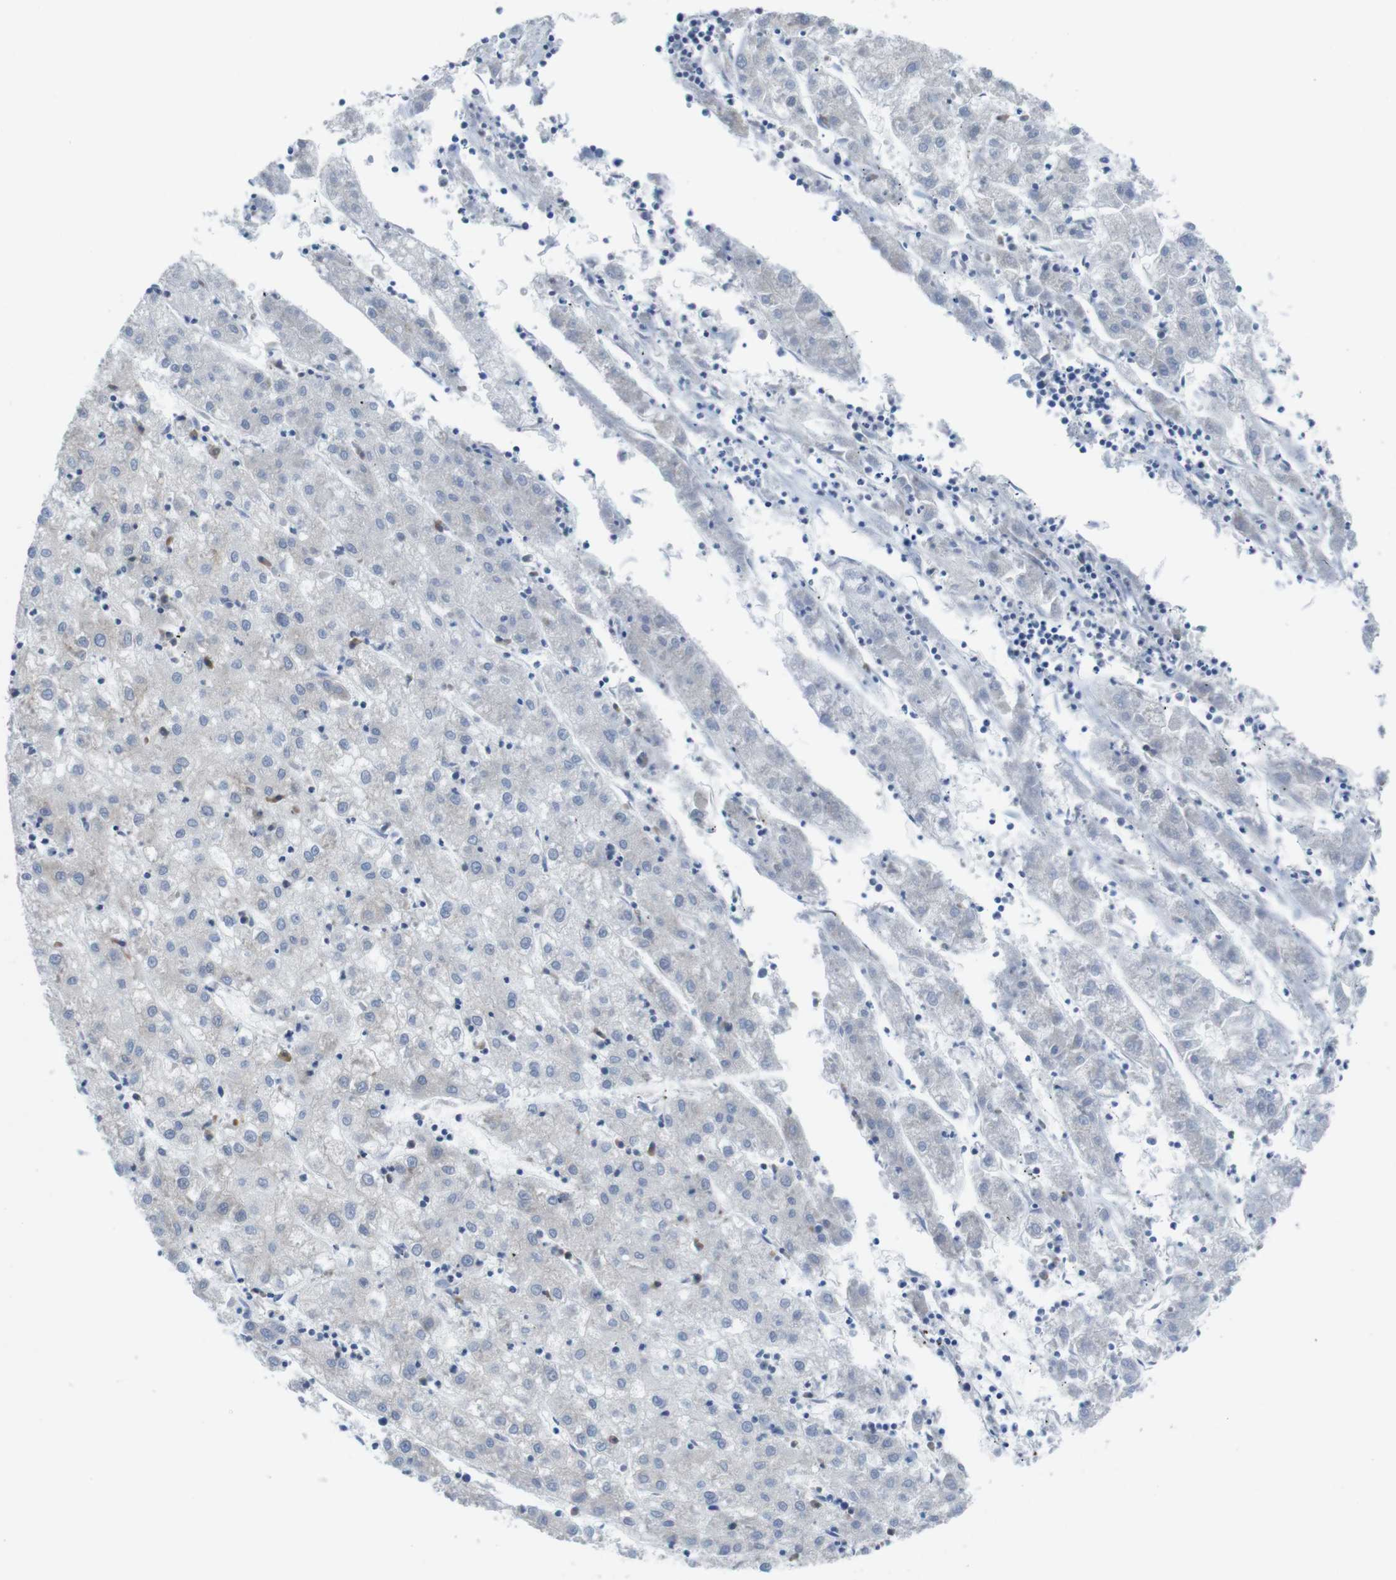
{"staining": {"intensity": "negative", "quantity": "none", "location": "none"}, "tissue": "liver cancer", "cell_type": "Tumor cells", "image_type": "cancer", "snomed": [{"axis": "morphology", "description": "Carcinoma, Hepatocellular, NOS"}, {"axis": "topography", "description": "Liver"}], "caption": "Image shows no protein staining in tumor cells of liver cancer (hepatocellular carcinoma) tissue.", "gene": "ERGIC3", "patient": {"sex": "male", "age": 72}}